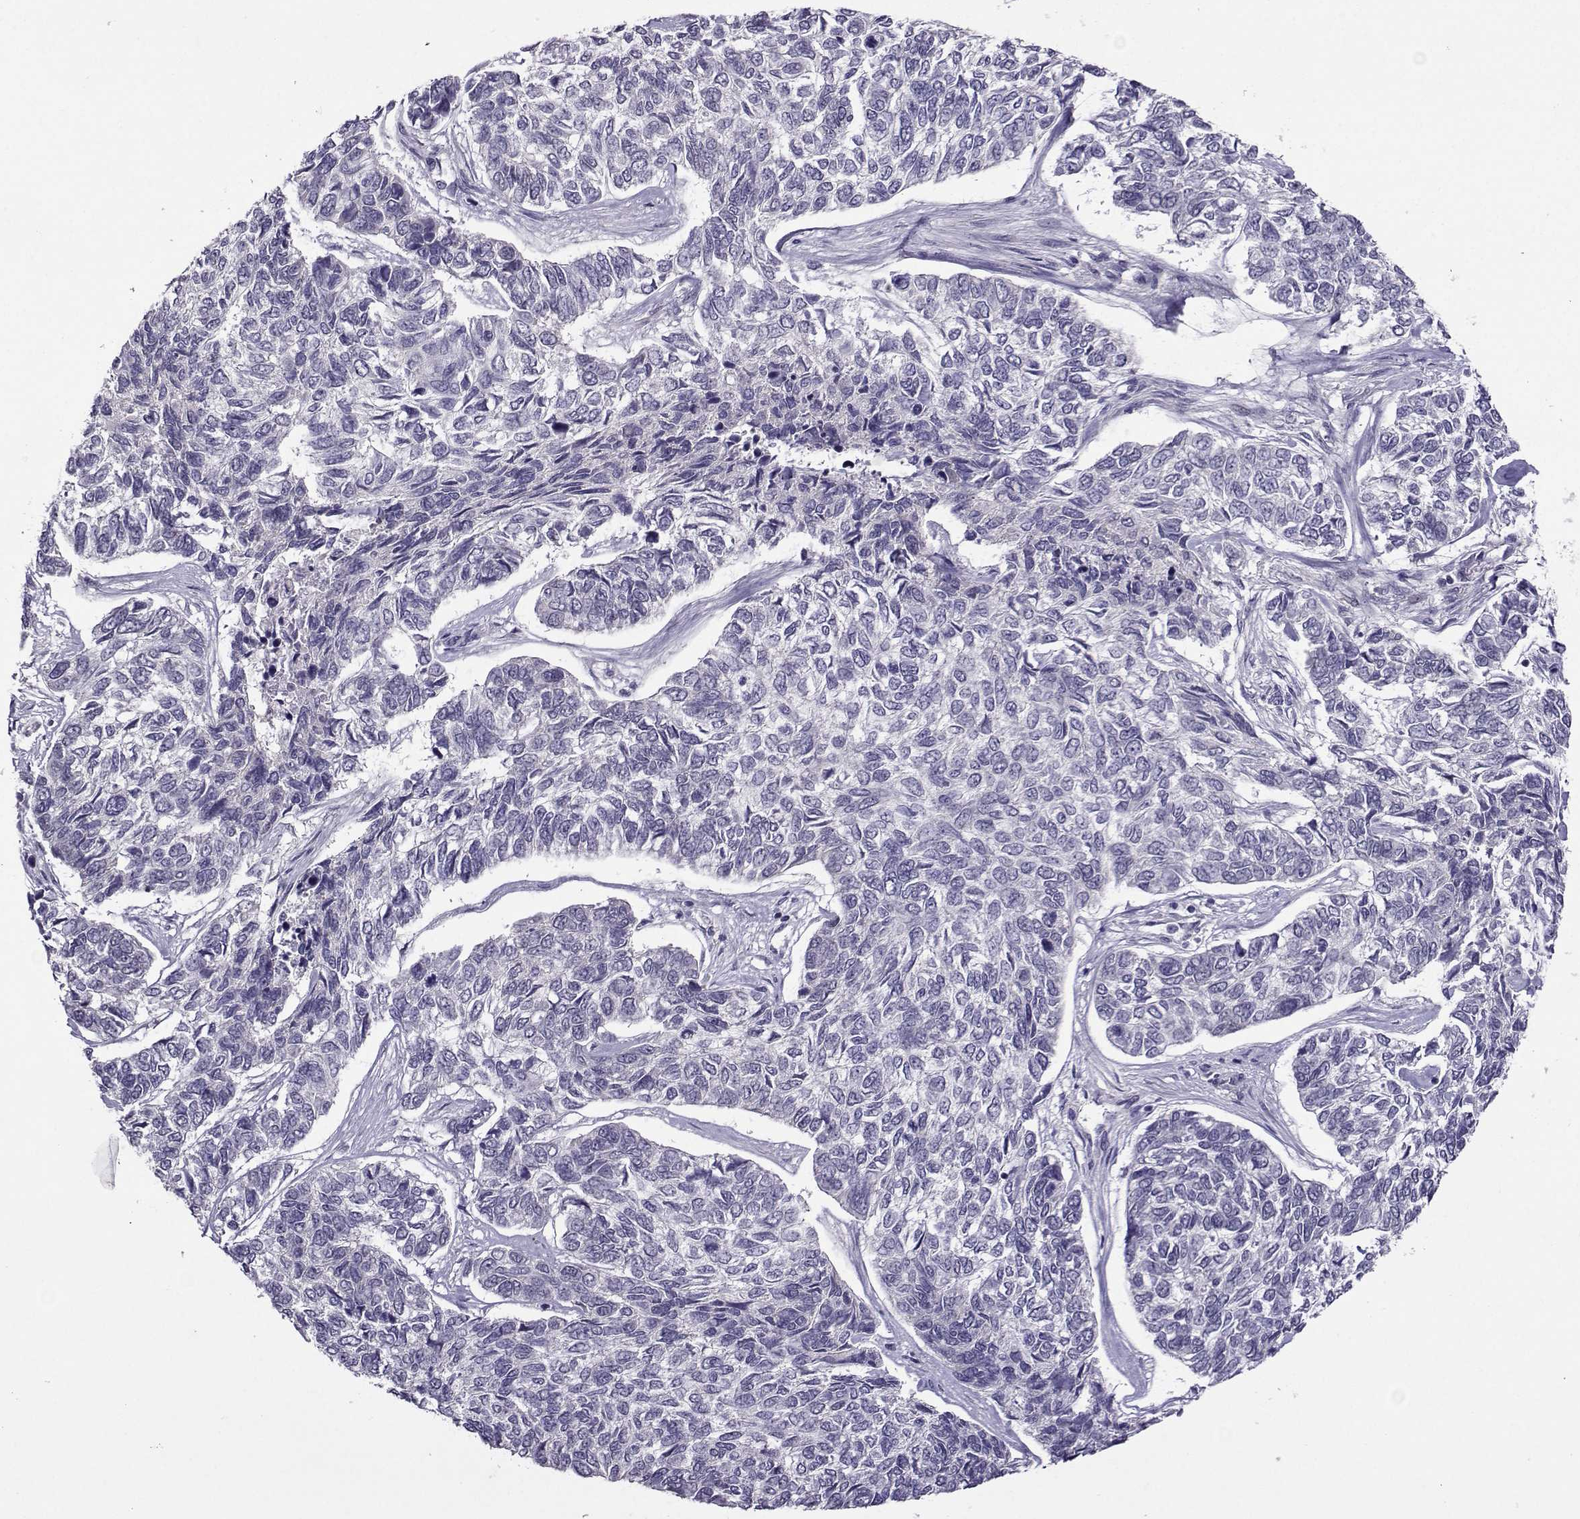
{"staining": {"intensity": "negative", "quantity": "none", "location": "none"}, "tissue": "skin cancer", "cell_type": "Tumor cells", "image_type": "cancer", "snomed": [{"axis": "morphology", "description": "Basal cell carcinoma"}, {"axis": "topography", "description": "Skin"}], "caption": "Photomicrograph shows no protein positivity in tumor cells of basal cell carcinoma (skin) tissue.", "gene": "DDX20", "patient": {"sex": "female", "age": 65}}